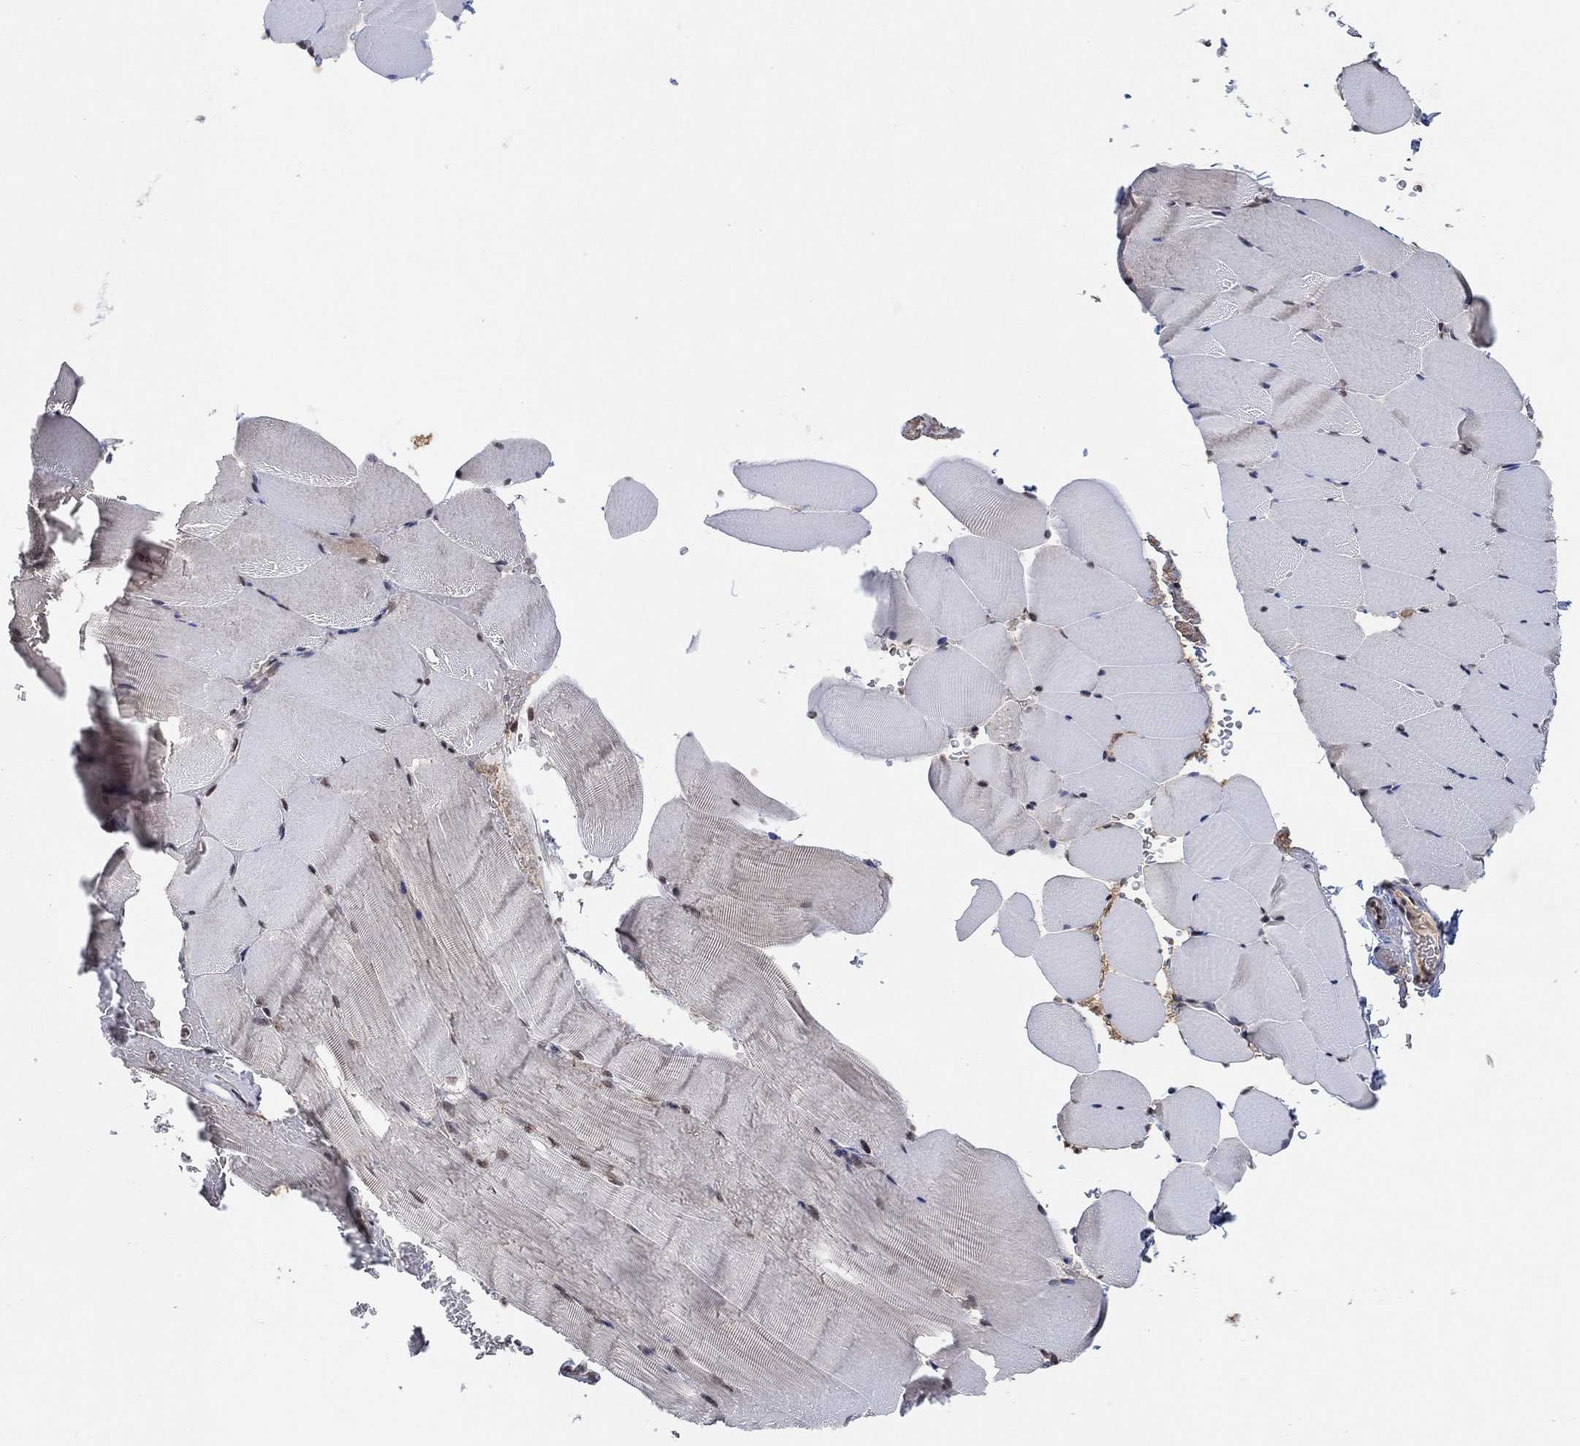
{"staining": {"intensity": "moderate", "quantity": "<25%", "location": "nuclear"}, "tissue": "skeletal muscle", "cell_type": "Myocytes", "image_type": "normal", "snomed": [{"axis": "morphology", "description": "Normal tissue, NOS"}, {"axis": "topography", "description": "Skeletal muscle"}], "caption": "Moderate nuclear positivity is seen in approximately <25% of myocytes in normal skeletal muscle.", "gene": "THAP8", "patient": {"sex": "female", "age": 37}}